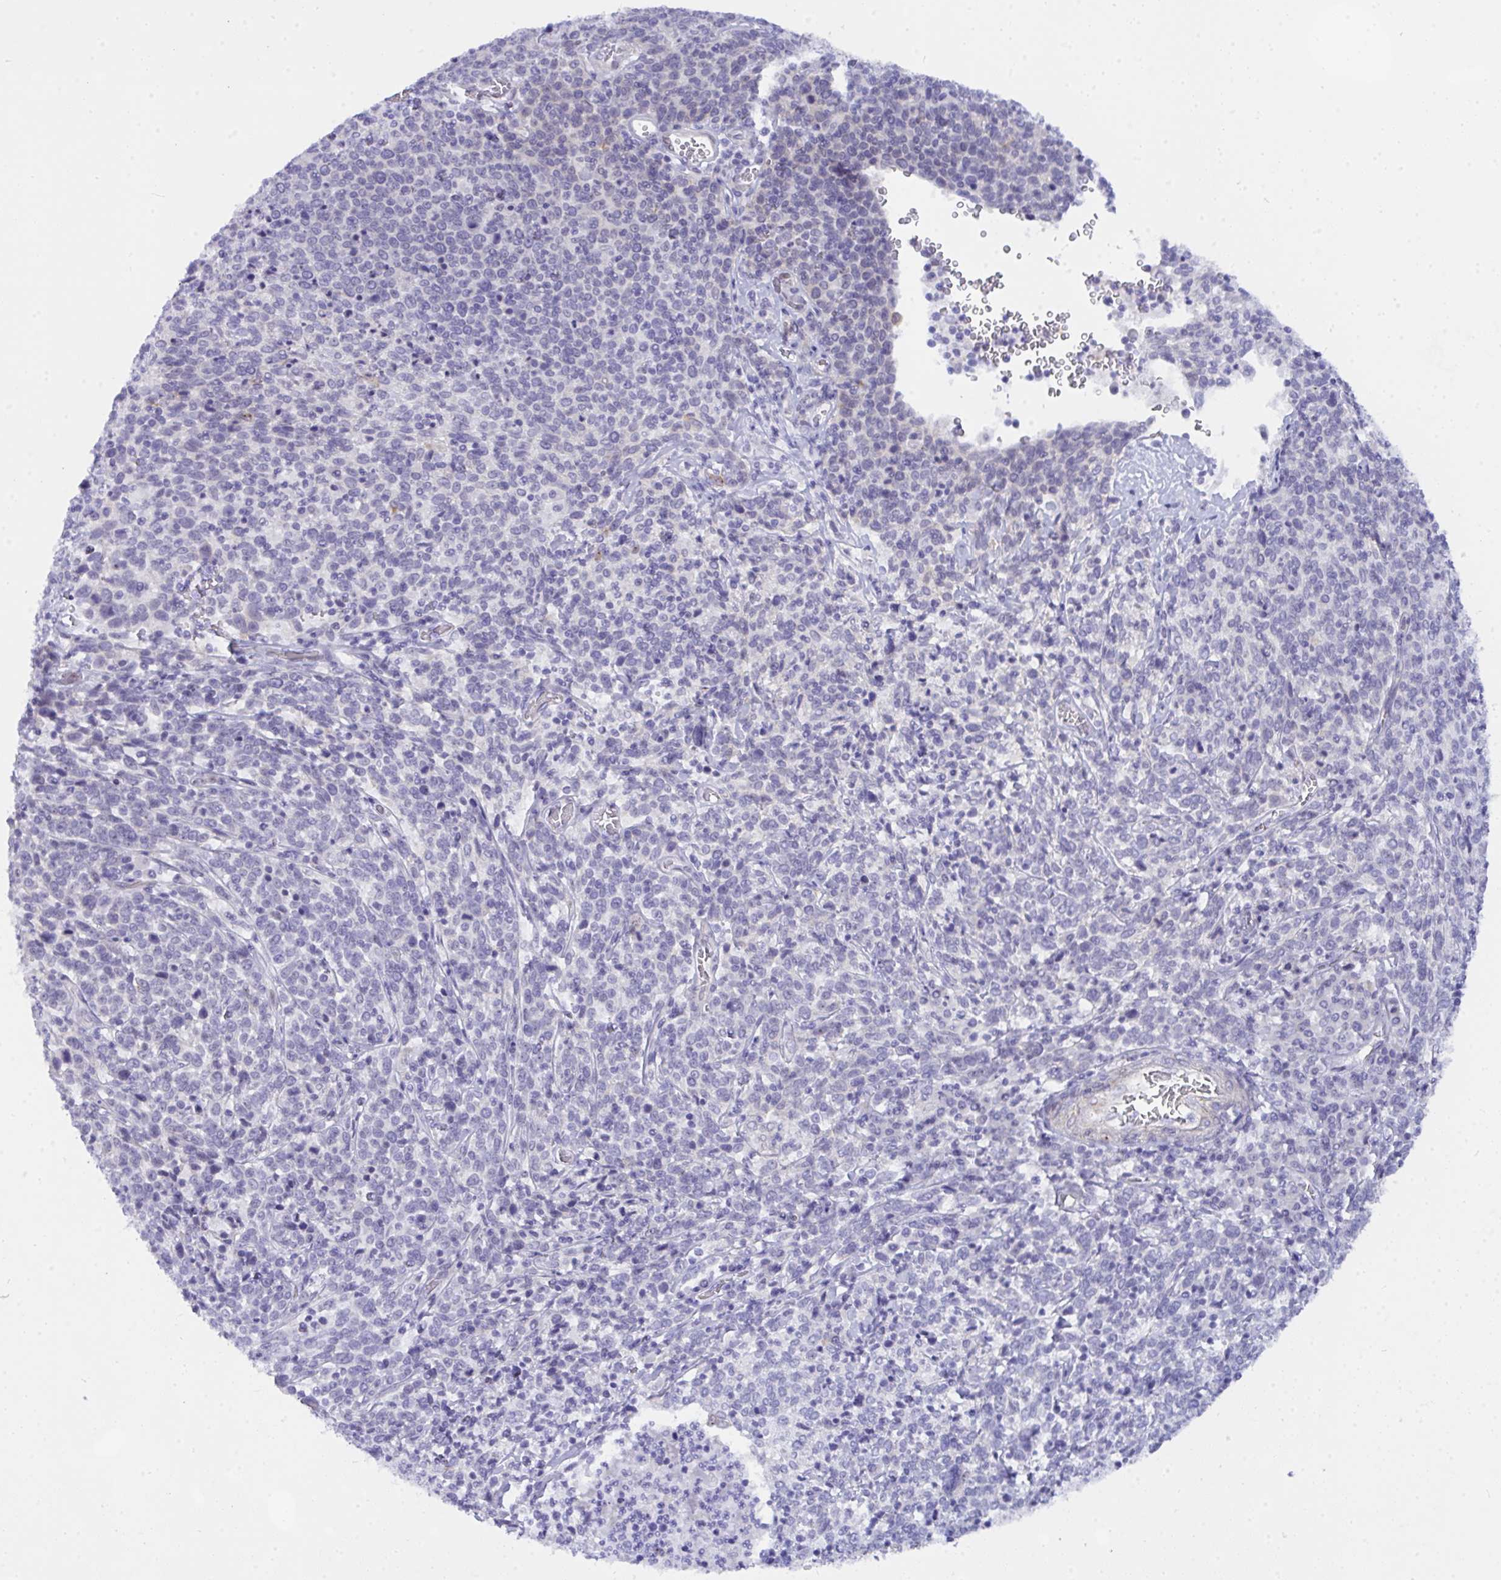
{"staining": {"intensity": "negative", "quantity": "none", "location": "none"}, "tissue": "cervical cancer", "cell_type": "Tumor cells", "image_type": "cancer", "snomed": [{"axis": "morphology", "description": "Normal tissue, NOS"}, {"axis": "morphology", "description": "Adenocarcinoma, NOS"}, {"axis": "topography", "description": "Cervix"}], "caption": "An image of human adenocarcinoma (cervical) is negative for staining in tumor cells. (DAB IHC visualized using brightfield microscopy, high magnification).", "gene": "NFXL1", "patient": {"sex": "female", "age": 44}}